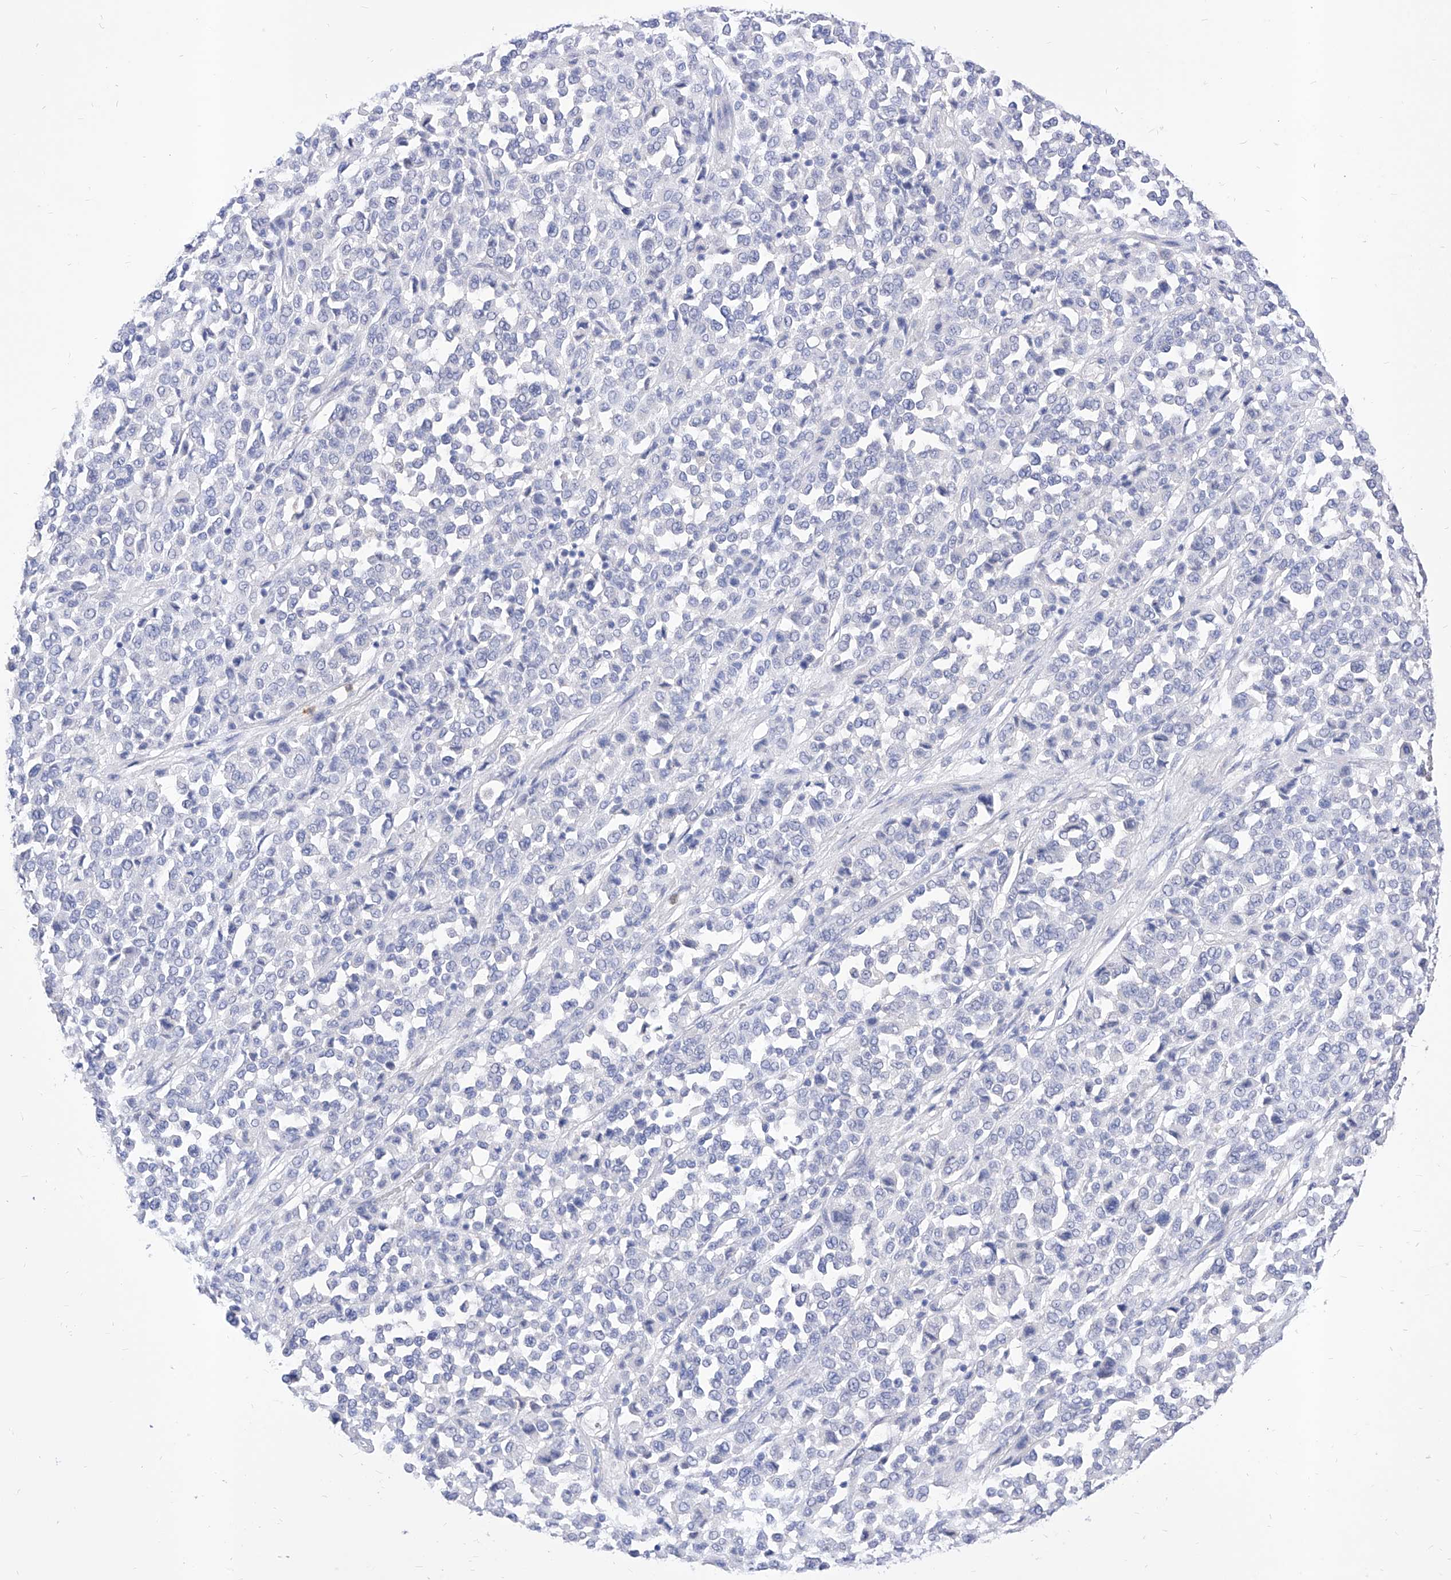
{"staining": {"intensity": "negative", "quantity": "none", "location": "none"}, "tissue": "melanoma", "cell_type": "Tumor cells", "image_type": "cancer", "snomed": [{"axis": "morphology", "description": "Malignant melanoma, Metastatic site"}, {"axis": "topography", "description": "Pancreas"}], "caption": "Immunohistochemical staining of human malignant melanoma (metastatic site) exhibits no significant staining in tumor cells. The staining was performed using DAB (3,3'-diaminobenzidine) to visualize the protein expression in brown, while the nuclei were stained in blue with hematoxylin (Magnification: 20x).", "gene": "VAX1", "patient": {"sex": "female", "age": 30}}